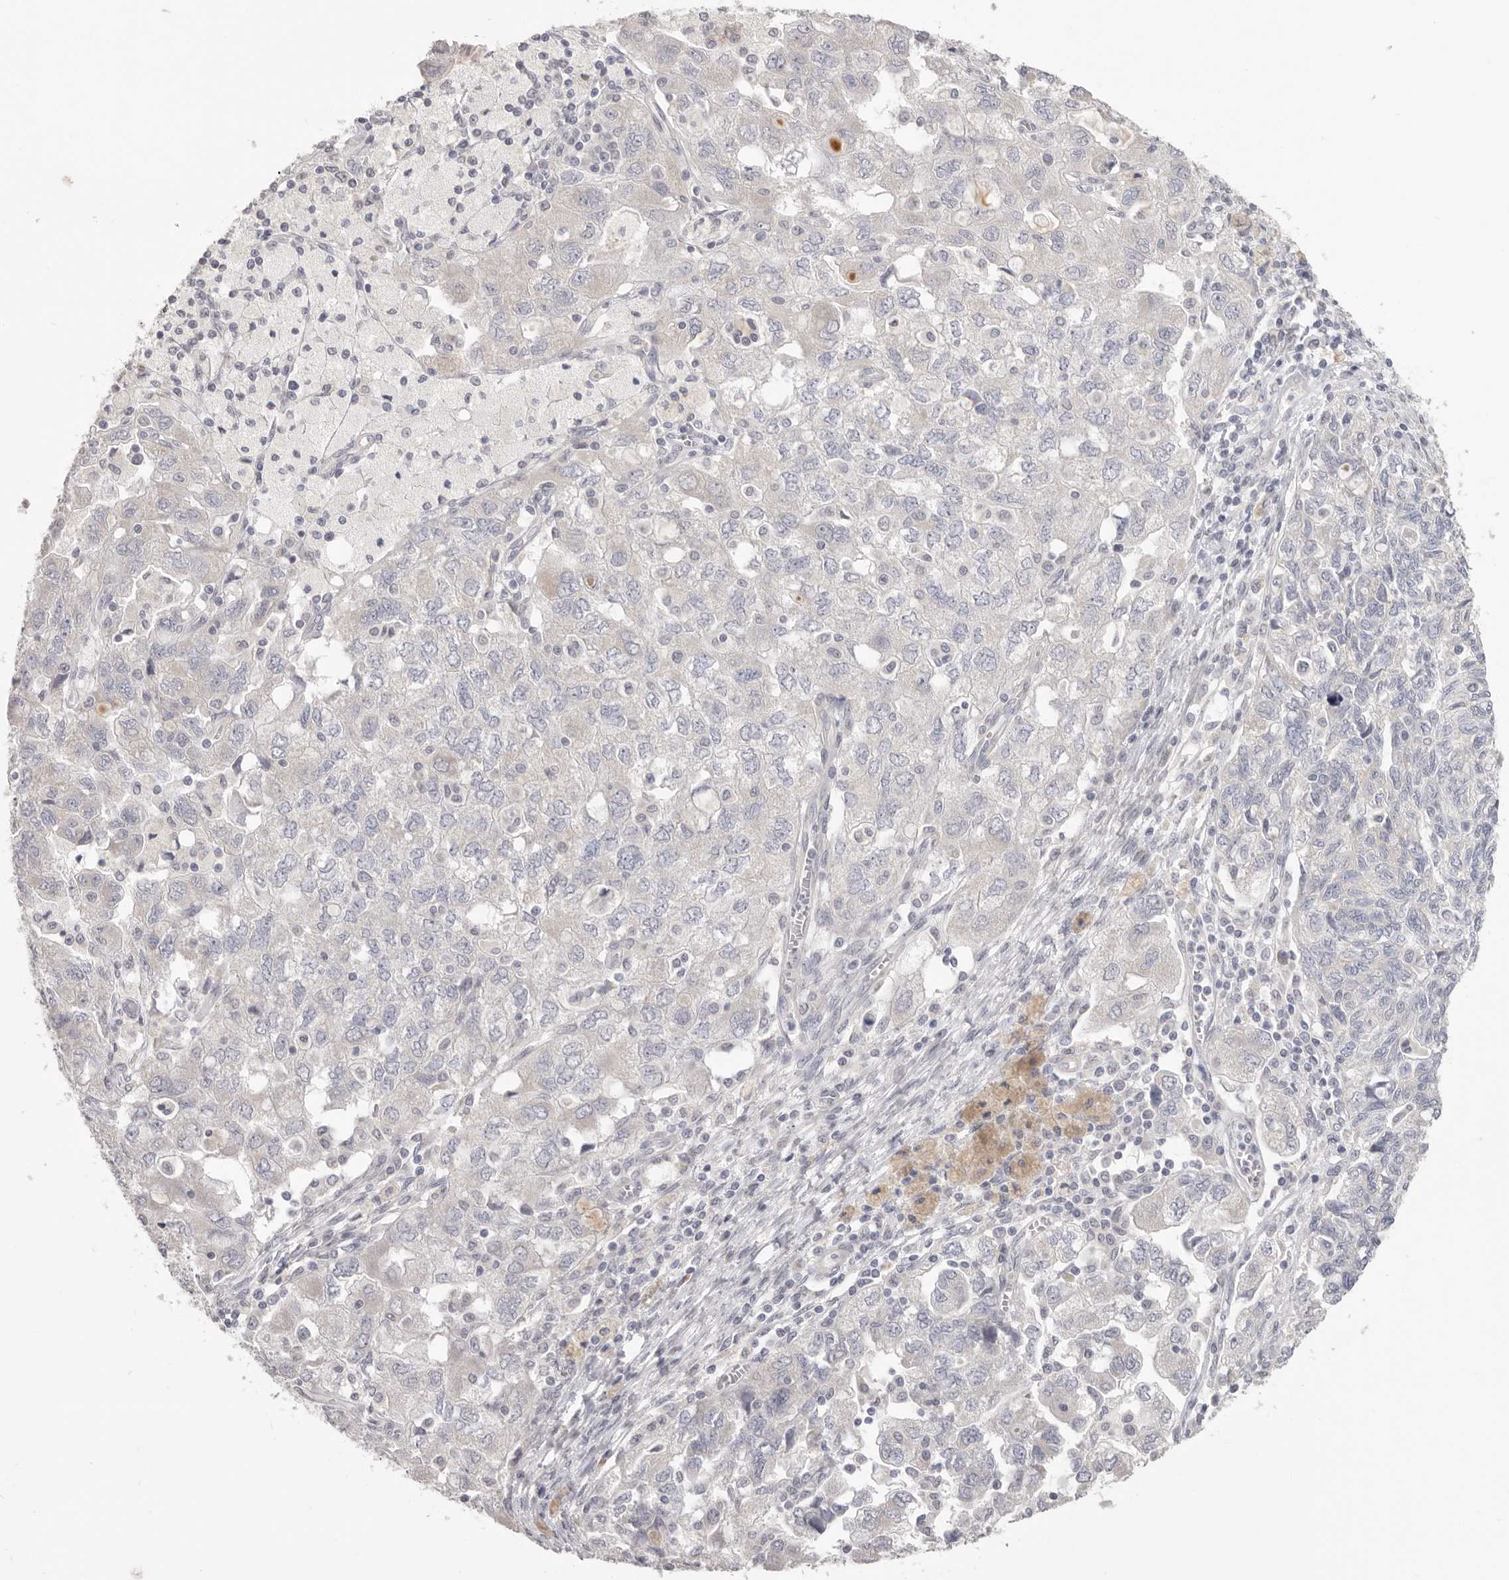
{"staining": {"intensity": "negative", "quantity": "none", "location": "none"}, "tissue": "ovarian cancer", "cell_type": "Tumor cells", "image_type": "cancer", "snomed": [{"axis": "morphology", "description": "Carcinoma, NOS"}, {"axis": "morphology", "description": "Cystadenocarcinoma, serous, NOS"}, {"axis": "topography", "description": "Ovary"}], "caption": "This is an immunohistochemistry (IHC) image of ovarian carcinoma. There is no positivity in tumor cells.", "gene": "XIRP1", "patient": {"sex": "female", "age": 69}}